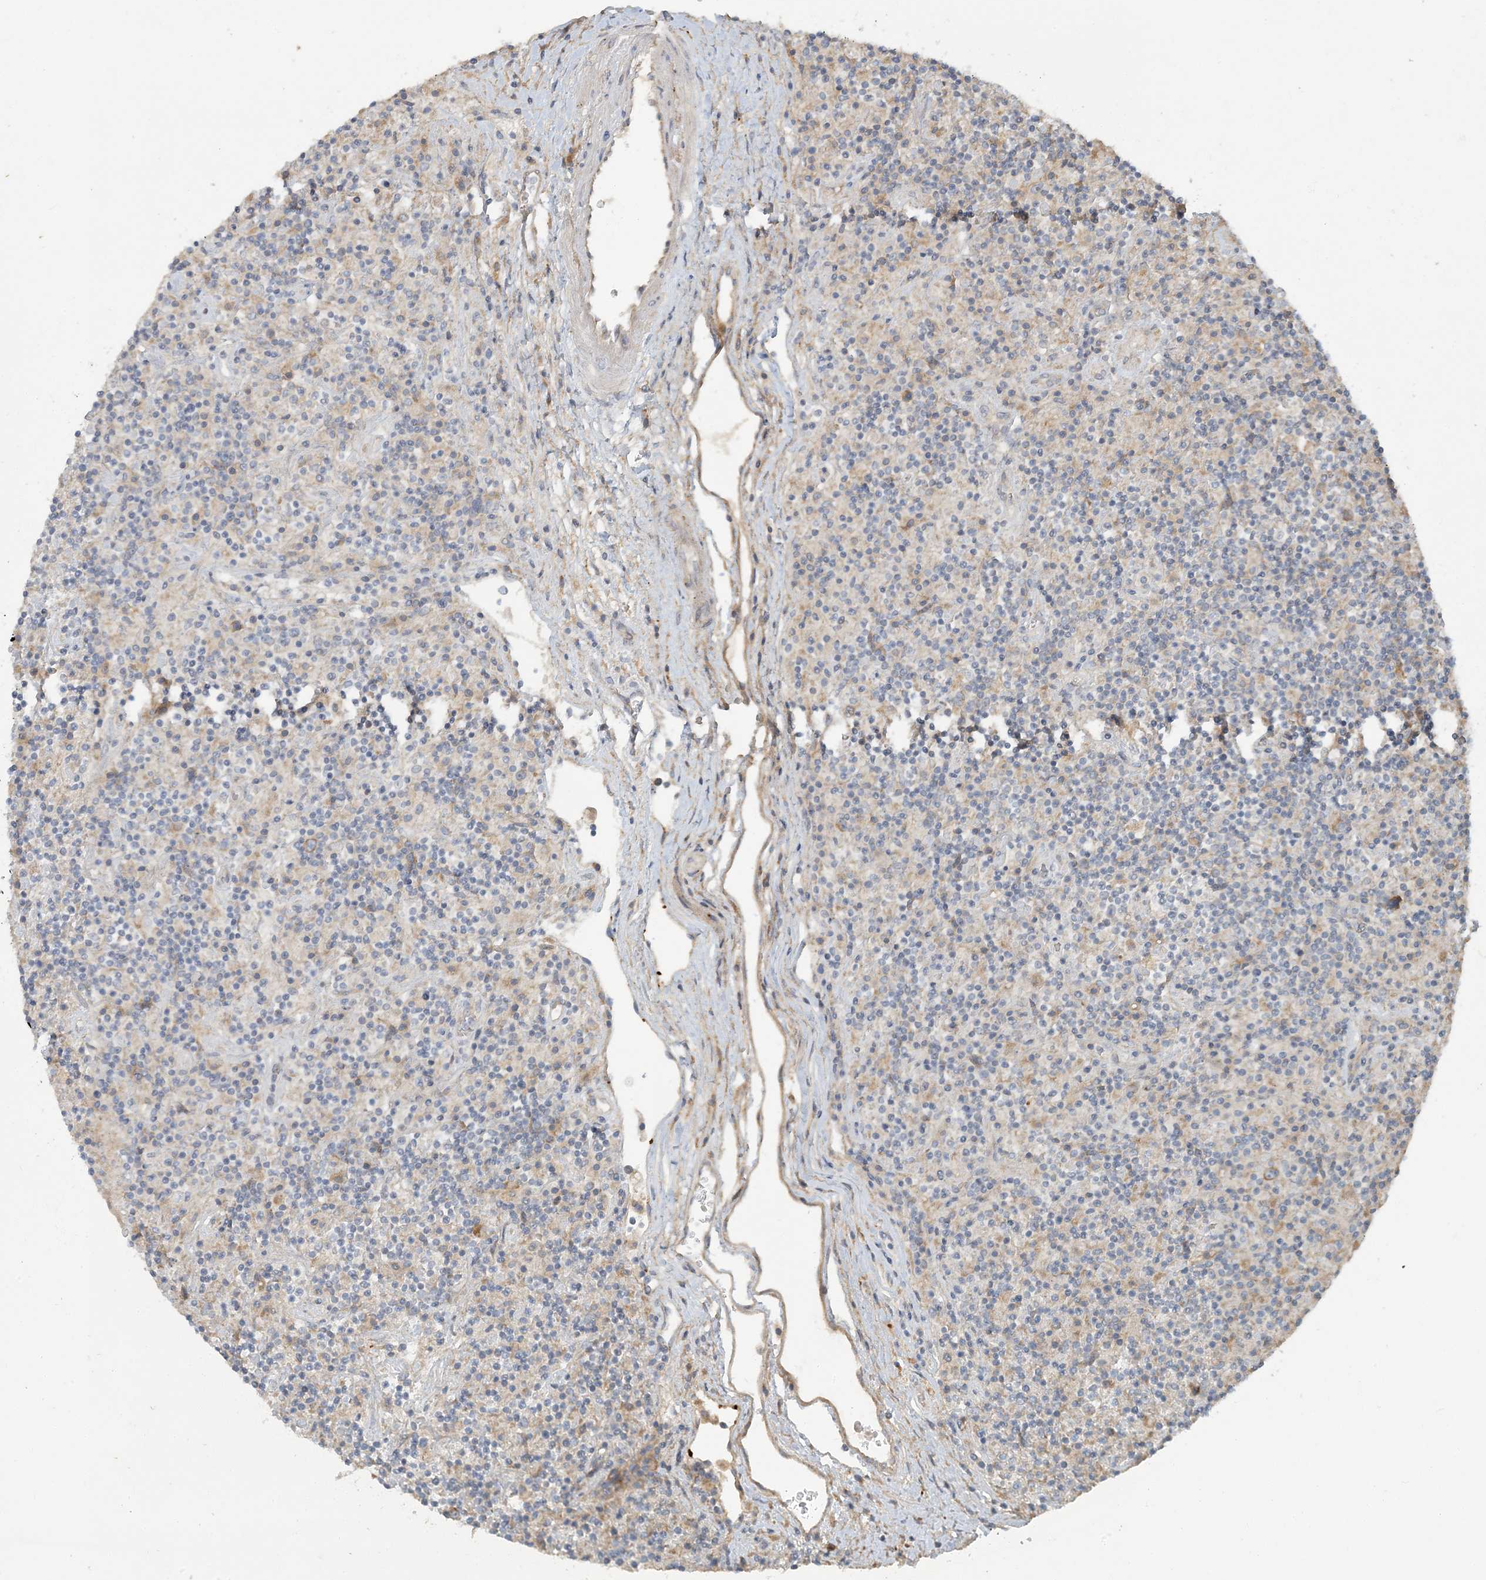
{"staining": {"intensity": "moderate", "quantity": "<25%", "location": "cytoplasmic/membranous"}, "tissue": "lymphoma", "cell_type": "Tumor cells", "image_type": "cancer", "snomed": [{"axis": "morphology", "description": "Hodgkin's disease, NOS"}, {"axis": "topography", "description": "Lymph node"}], "caption": "DAB (3,3'-diaminobenzidine) immunohistochemical staining of human lymphoma reveals moderate cytoplasmic/membranous protein positivity in about <25% of tumor cells. The staining was performed using DAB, with brown indicating positive protein expression. Nuclei are stained blue with hematoxylin.", "gene": "LTN1", "patient": {"sex": "male", "age": 70}}